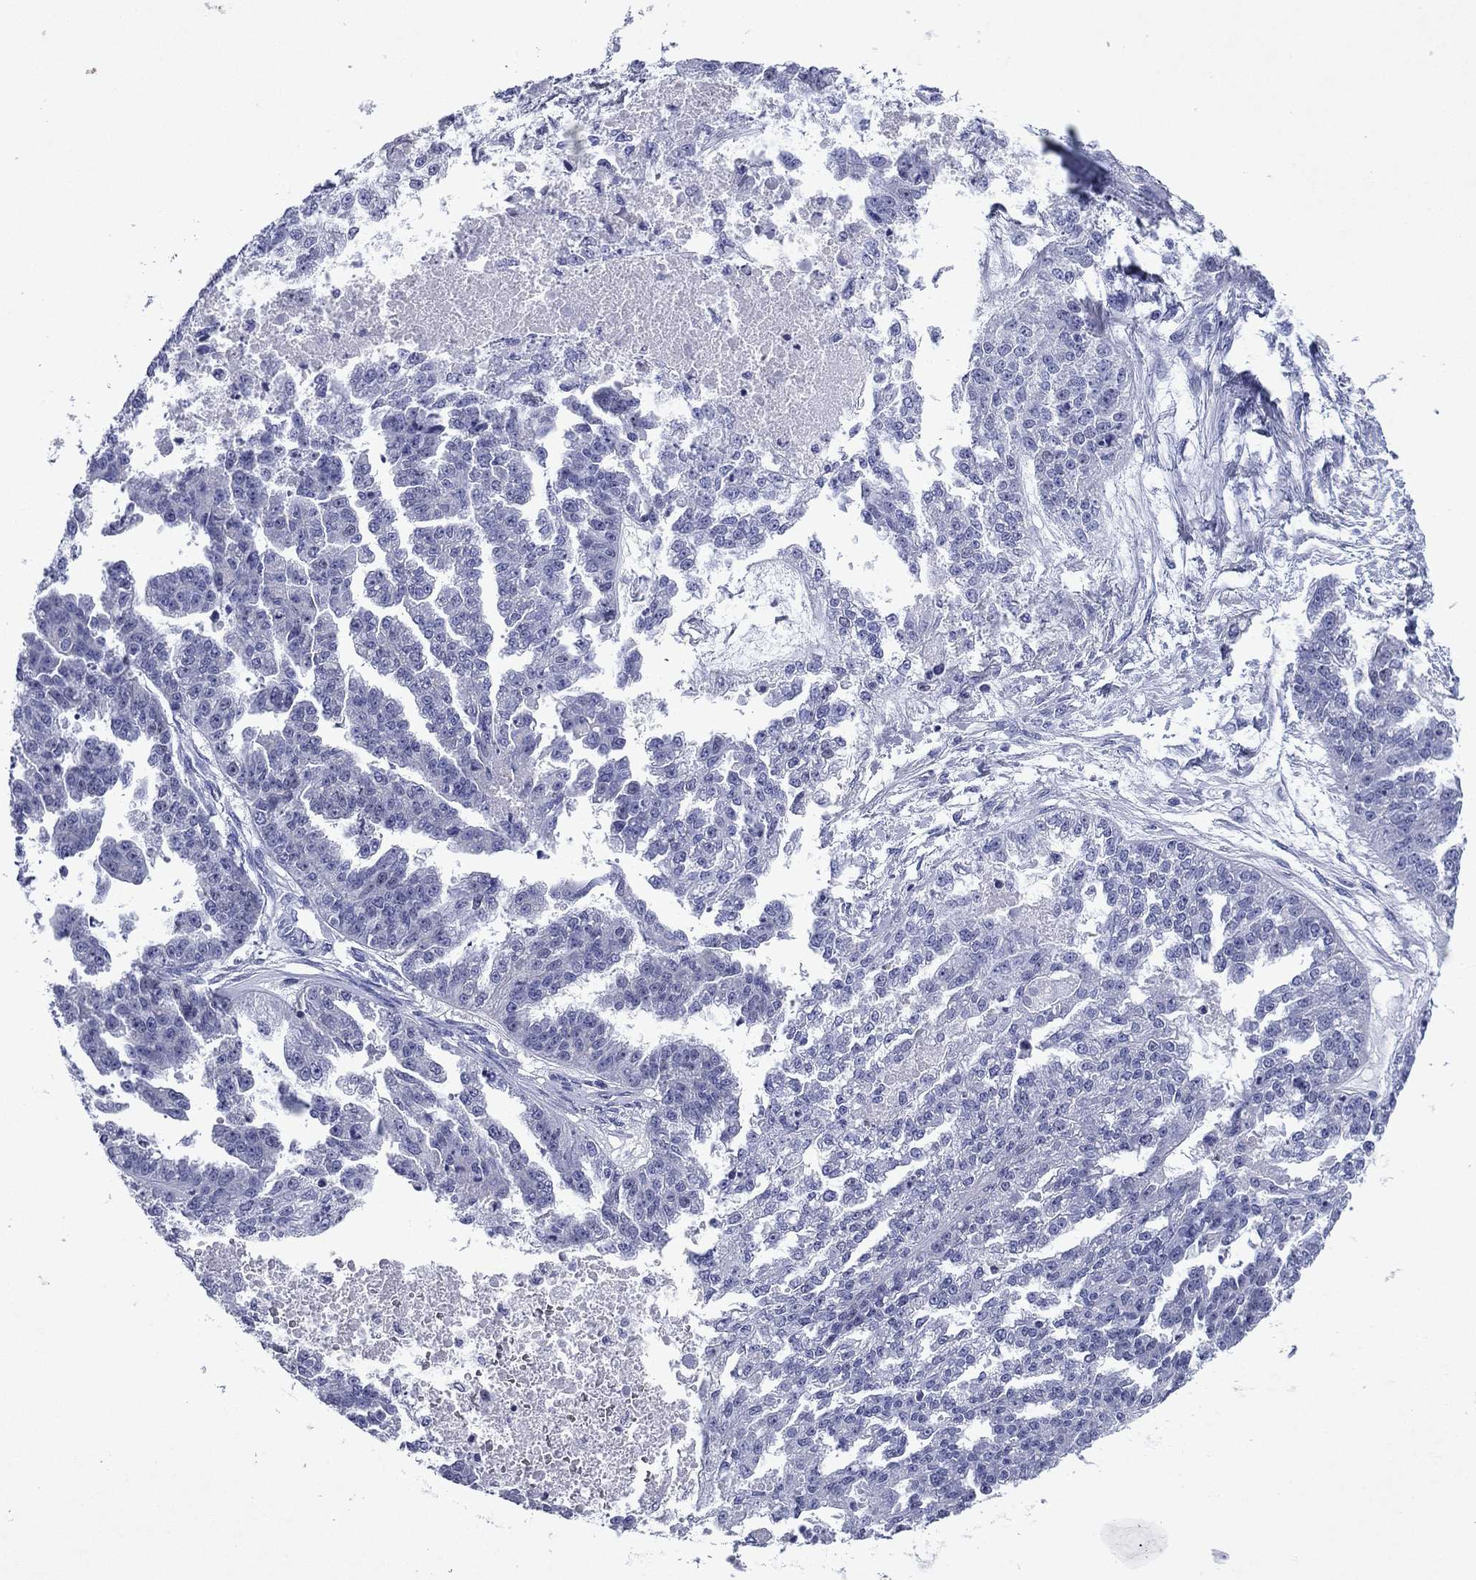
{"staining": {"intensity": "negative", "quantity": "none", "location": "none"}, "tissue": "ovarian cancer", "cell_type": "Tumor cells", "image_type": "cancer", "snomed": [{"axis": "morphology", "description": "Cystadenocarcinoma, serous, NOS"}, {"axis": "topography", "description": "Ovary"}], "caption": "Serous cystadenocarcinoma (ovarian) stained for a protein using immunohistochemistry (IHC) shows no expression tumor cells.", "gene": "GZMK", "patient": {"sex": "female", "age": 58}}